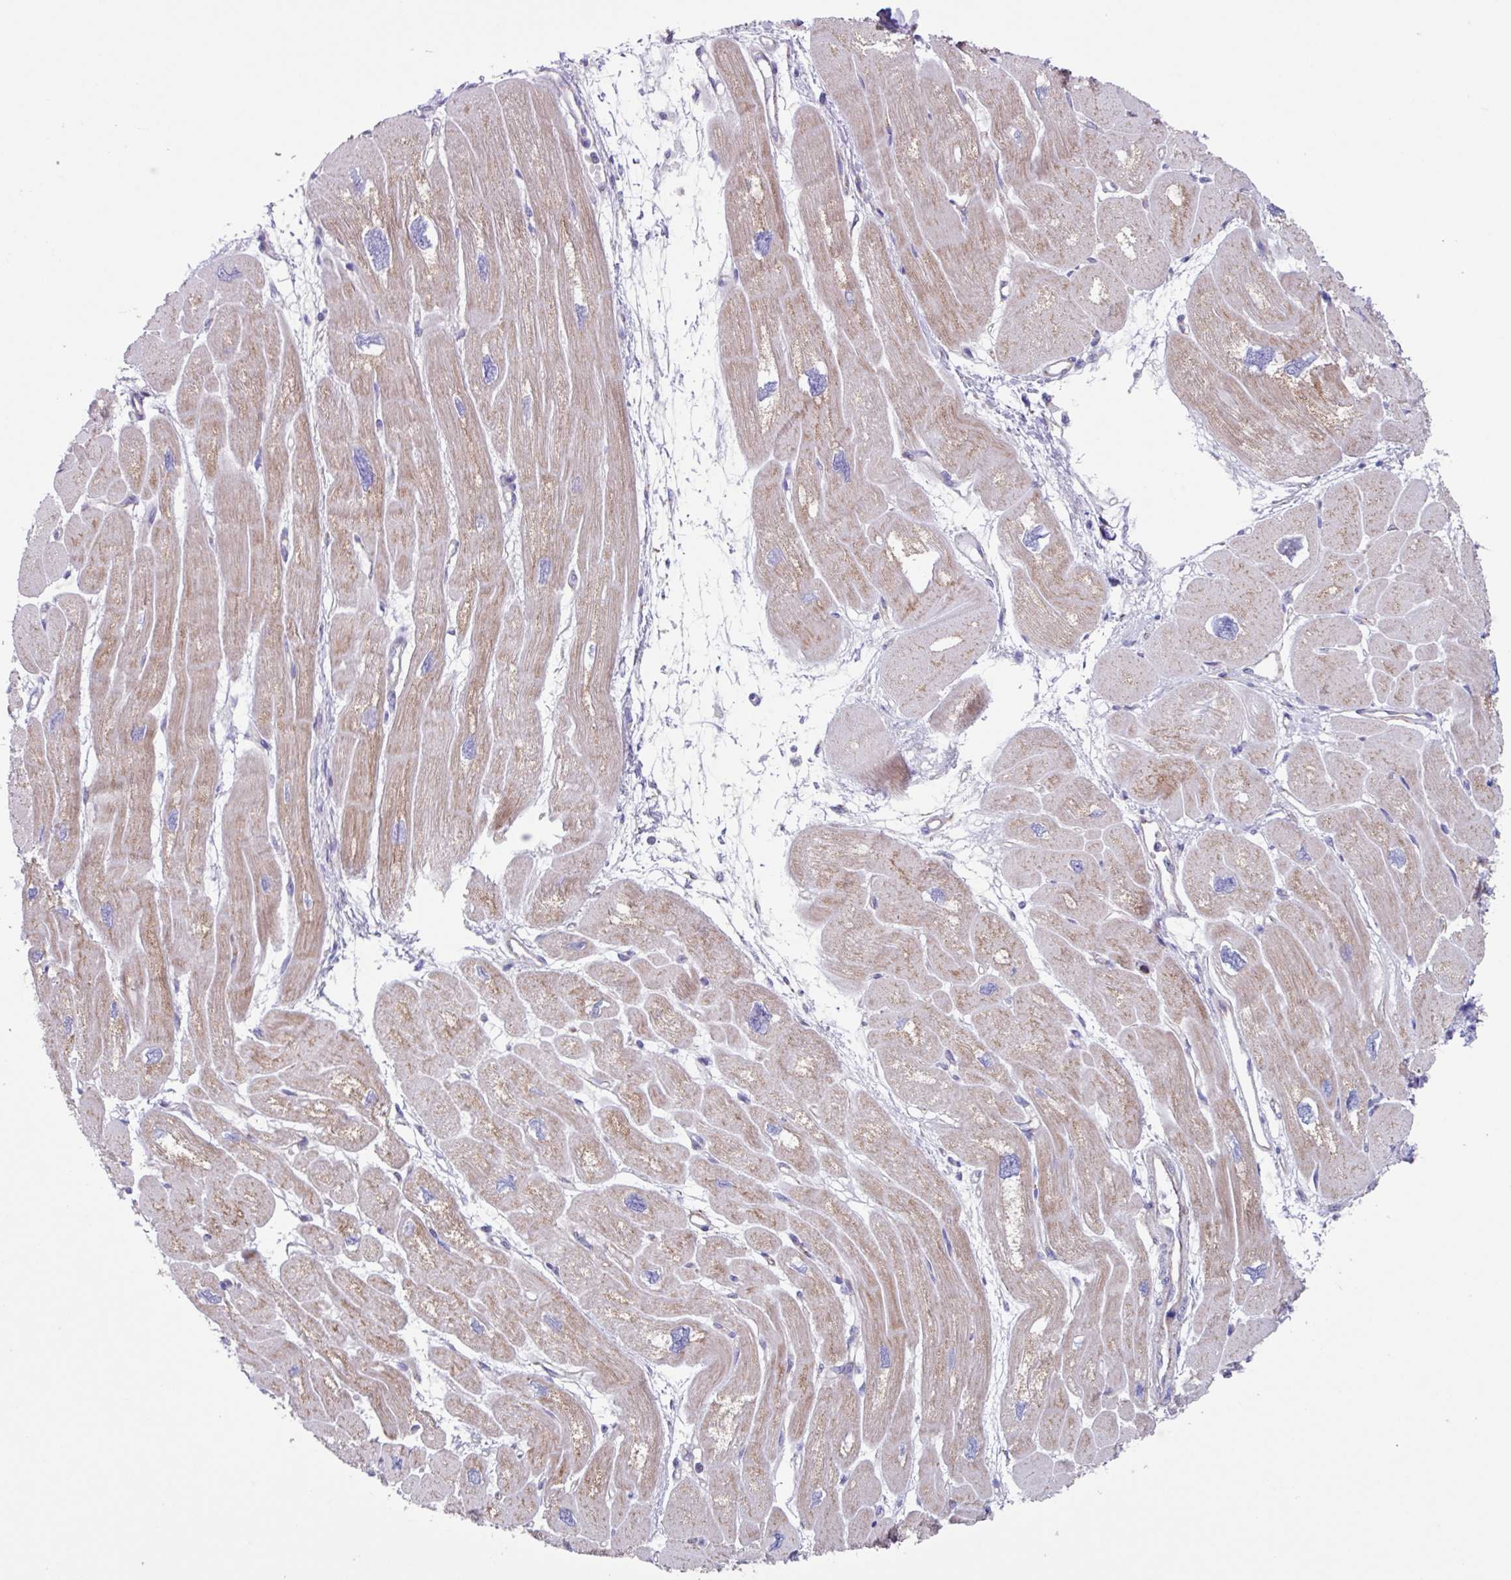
{"staining": {"intensity": "weak", "quantity": "25%-75%", "location": "cytoplasmic/membranous"}, "tissue": "heart muscle", "cell_type": "Cardiomyocytes", "image_type": "normal", "snomed": [{"axis": "morphology", "description": "Normal tissue, NOS"}, {"axis": "topography", "description": "Heart"}], "caption": "Immunohistochemical staining of unremarkable heart muscle displays weak cytoplasmic/membranous protein positivity in approximately 25%-75% of cardiomyocytes.", "gene": "OTULIN", "patient": {"sex": "male", "age": 42}}